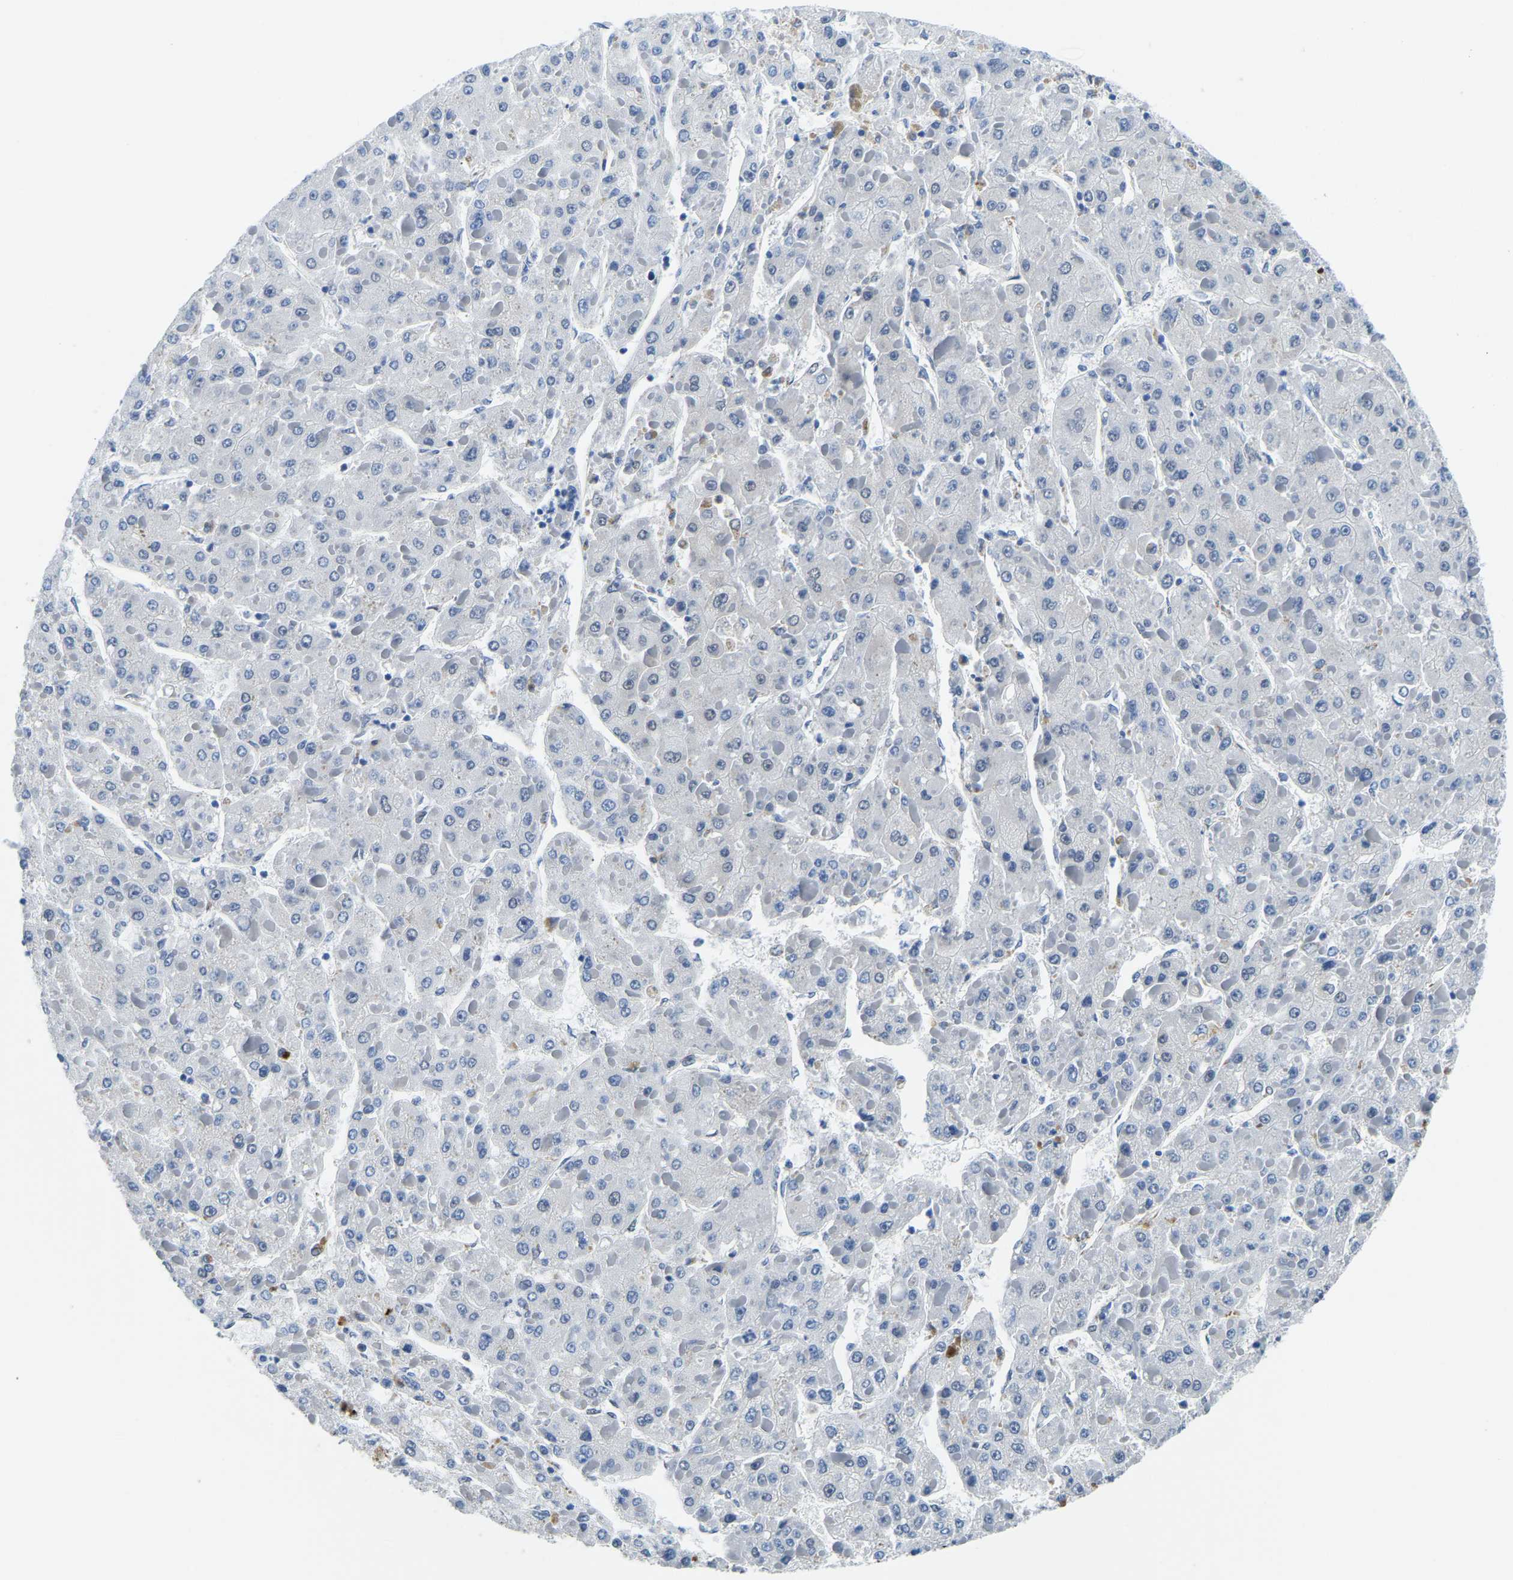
{"staining": {"intensity": "negative", "quantity": "none", "location": "none"}, "tissue": "liver cancer", "cell_type": "Tumor cells", "image_type": "cancer", "snomed": [{"axis": "morphology", "description": "Carcinoma, Hepatocellular, NOS"}, {"axis": "topography", "description": "Liver"}], "caption": "Tumor cells show no significant protein staining in hepatocellular carcinoma (liver). (Brightfield microscopy of DAB (3,3'-diaminobenzidine) immunohistochemistry (IHC) at high magnification).", "gene": "BNIP3L", "patient": {"sex": "female", "age": 73}}